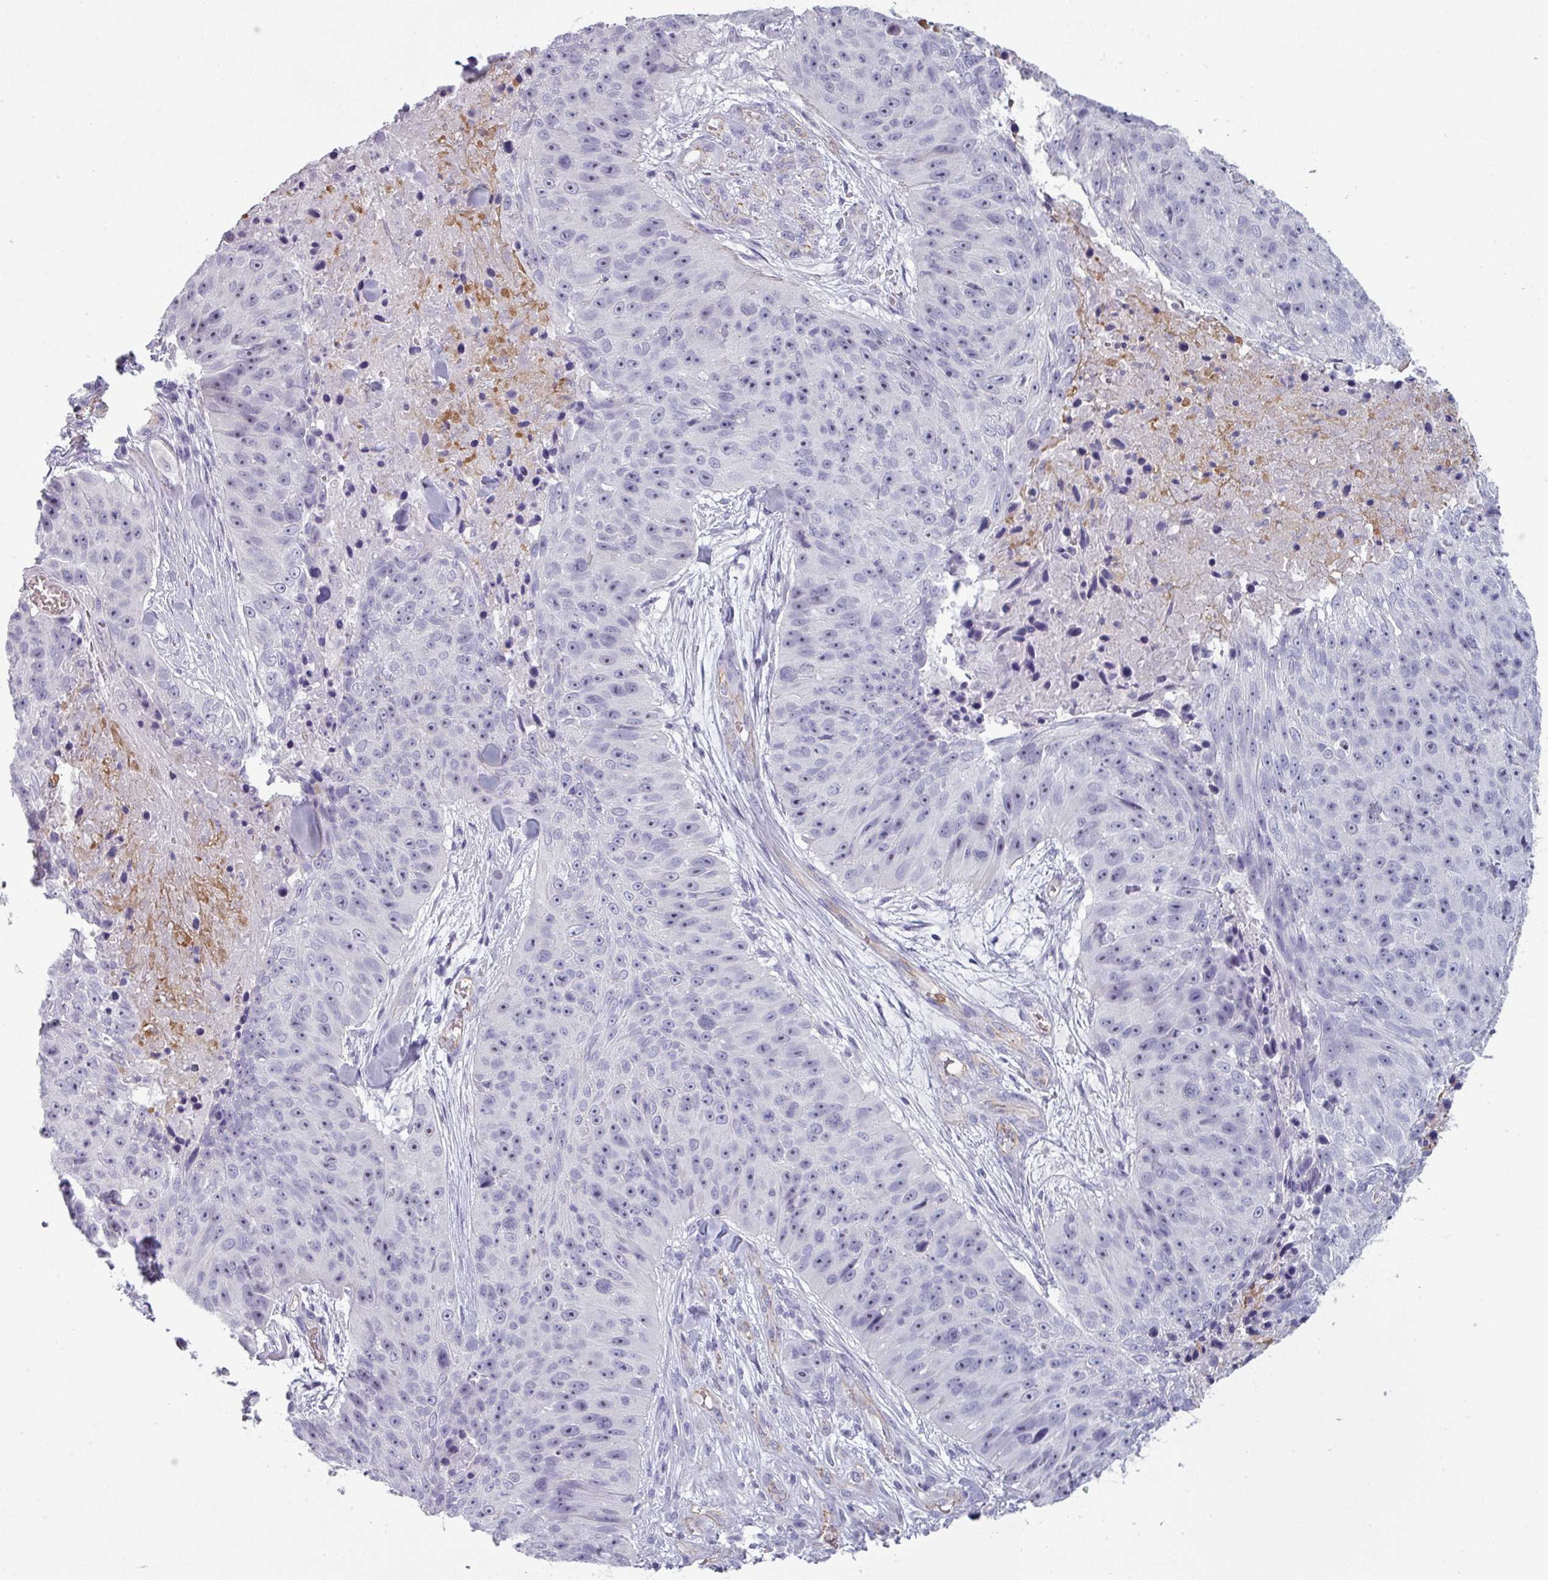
{"staining": {"intensity": "negative", "quantity": "none", "location": "none"}, "tissue": "skin cancer", "cell_type": "Tumor cells", "image_type": "cancer", "snomed": [{"axis": "morphology", "description": "Squamous cell carcinoma, NOS"}, {"axis": "topography", "description": "Skin"}], "caption": "Immunohistochemistry (IHC) image of neoplastic tissue: skin cancer (squamous cell carcinoma) stained with DAB displays no significant protein expression in tumor cells.", "gene": "AREL1", "patient": {"sex": "female", "age": 87}}